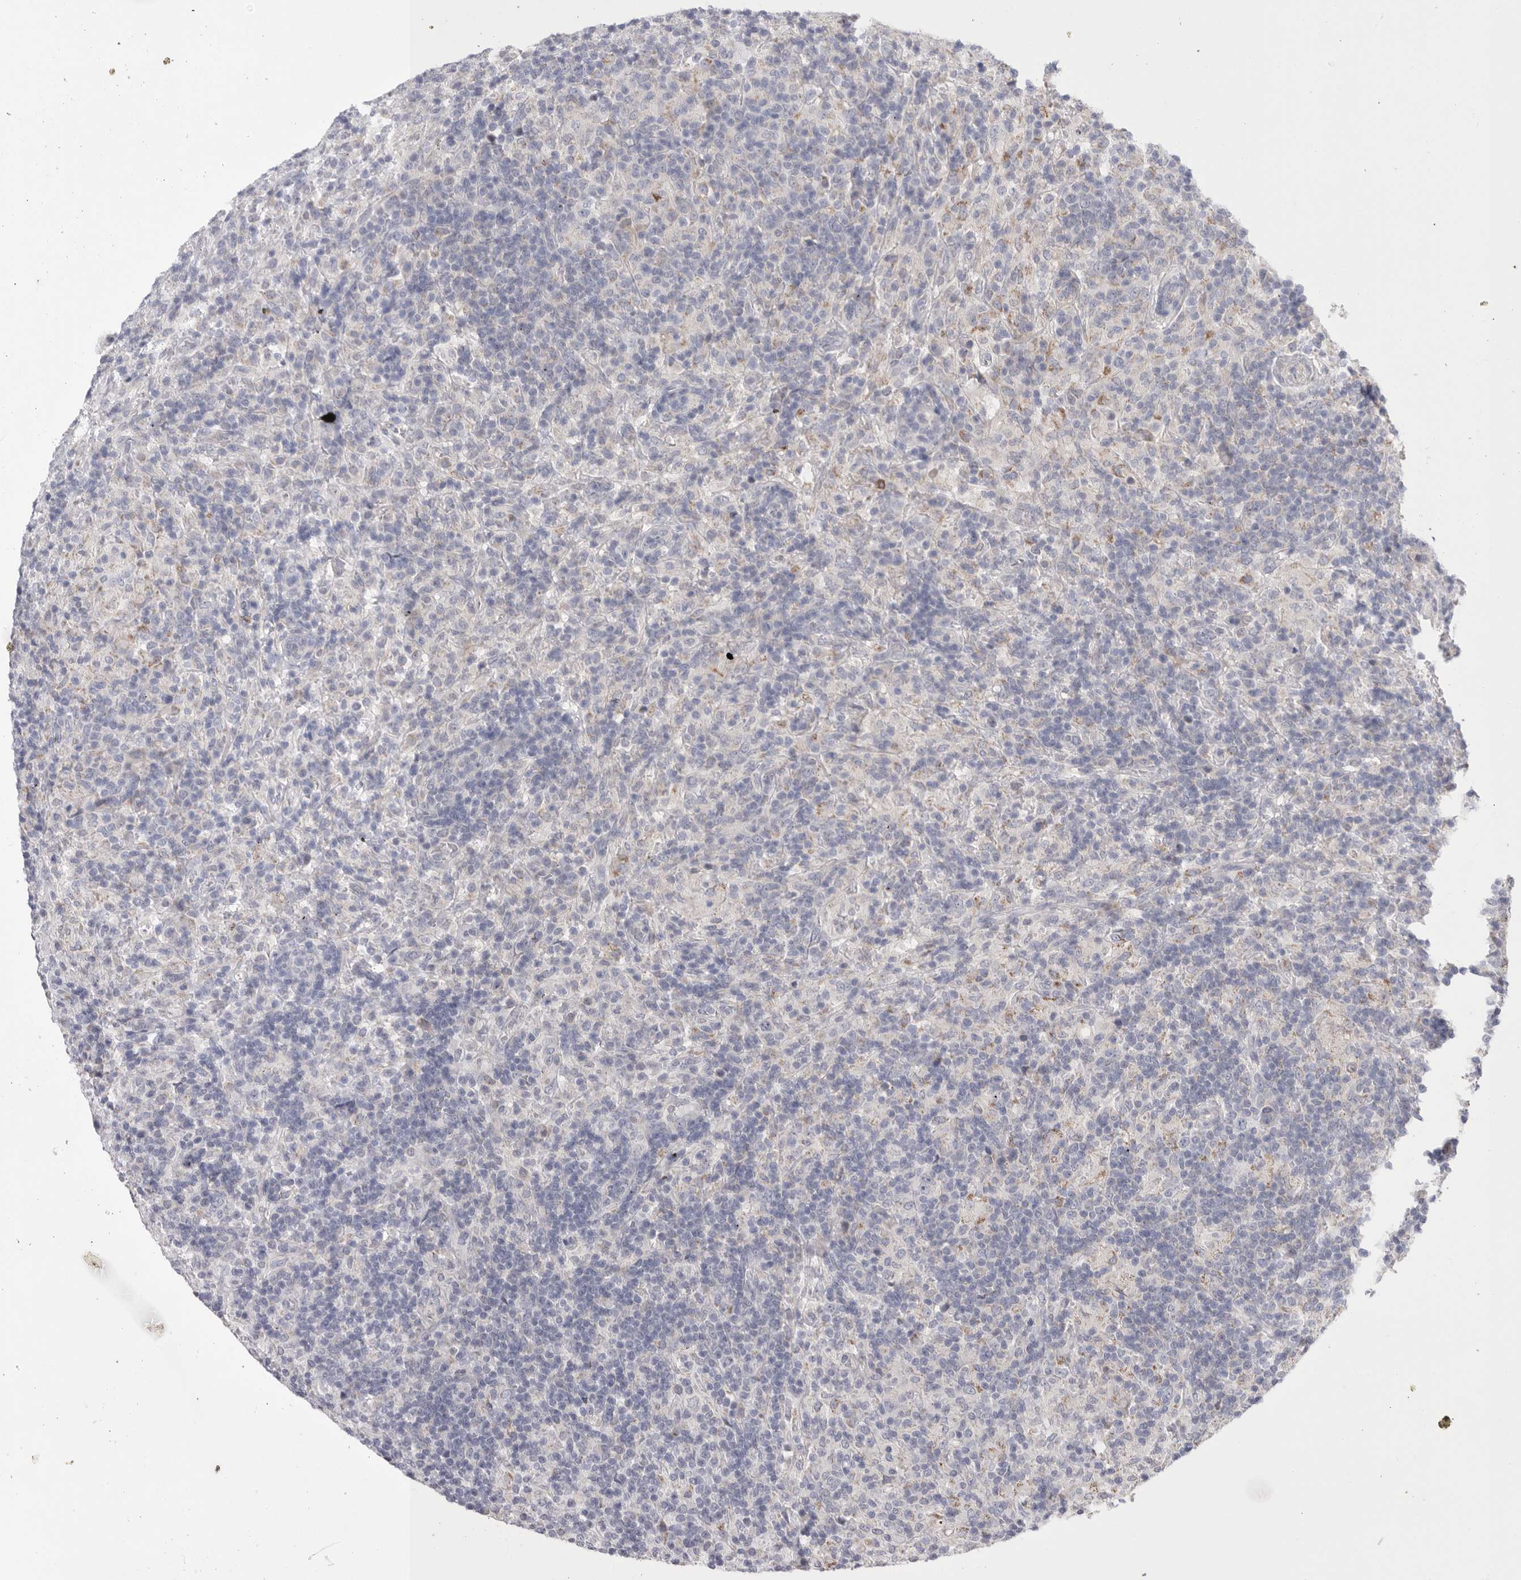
{"staining": {"intensity": "negative", "quantity": "none", "location": "none"}, "tissue": "lymphoma", "cell_type": "Tumor cells", "image_type": "cancer", "snomed": [{"axis": "morphology", "description": "Hodgkin's disease, NOS"}, {"axis": "topography", "description": "Lymph node"}], "caption": "Image shows no significant protein staining in tumor cells of Hodgkin's disease.", "gene": "CCDC126", "patient": {"sex": "male", "age": 70}}